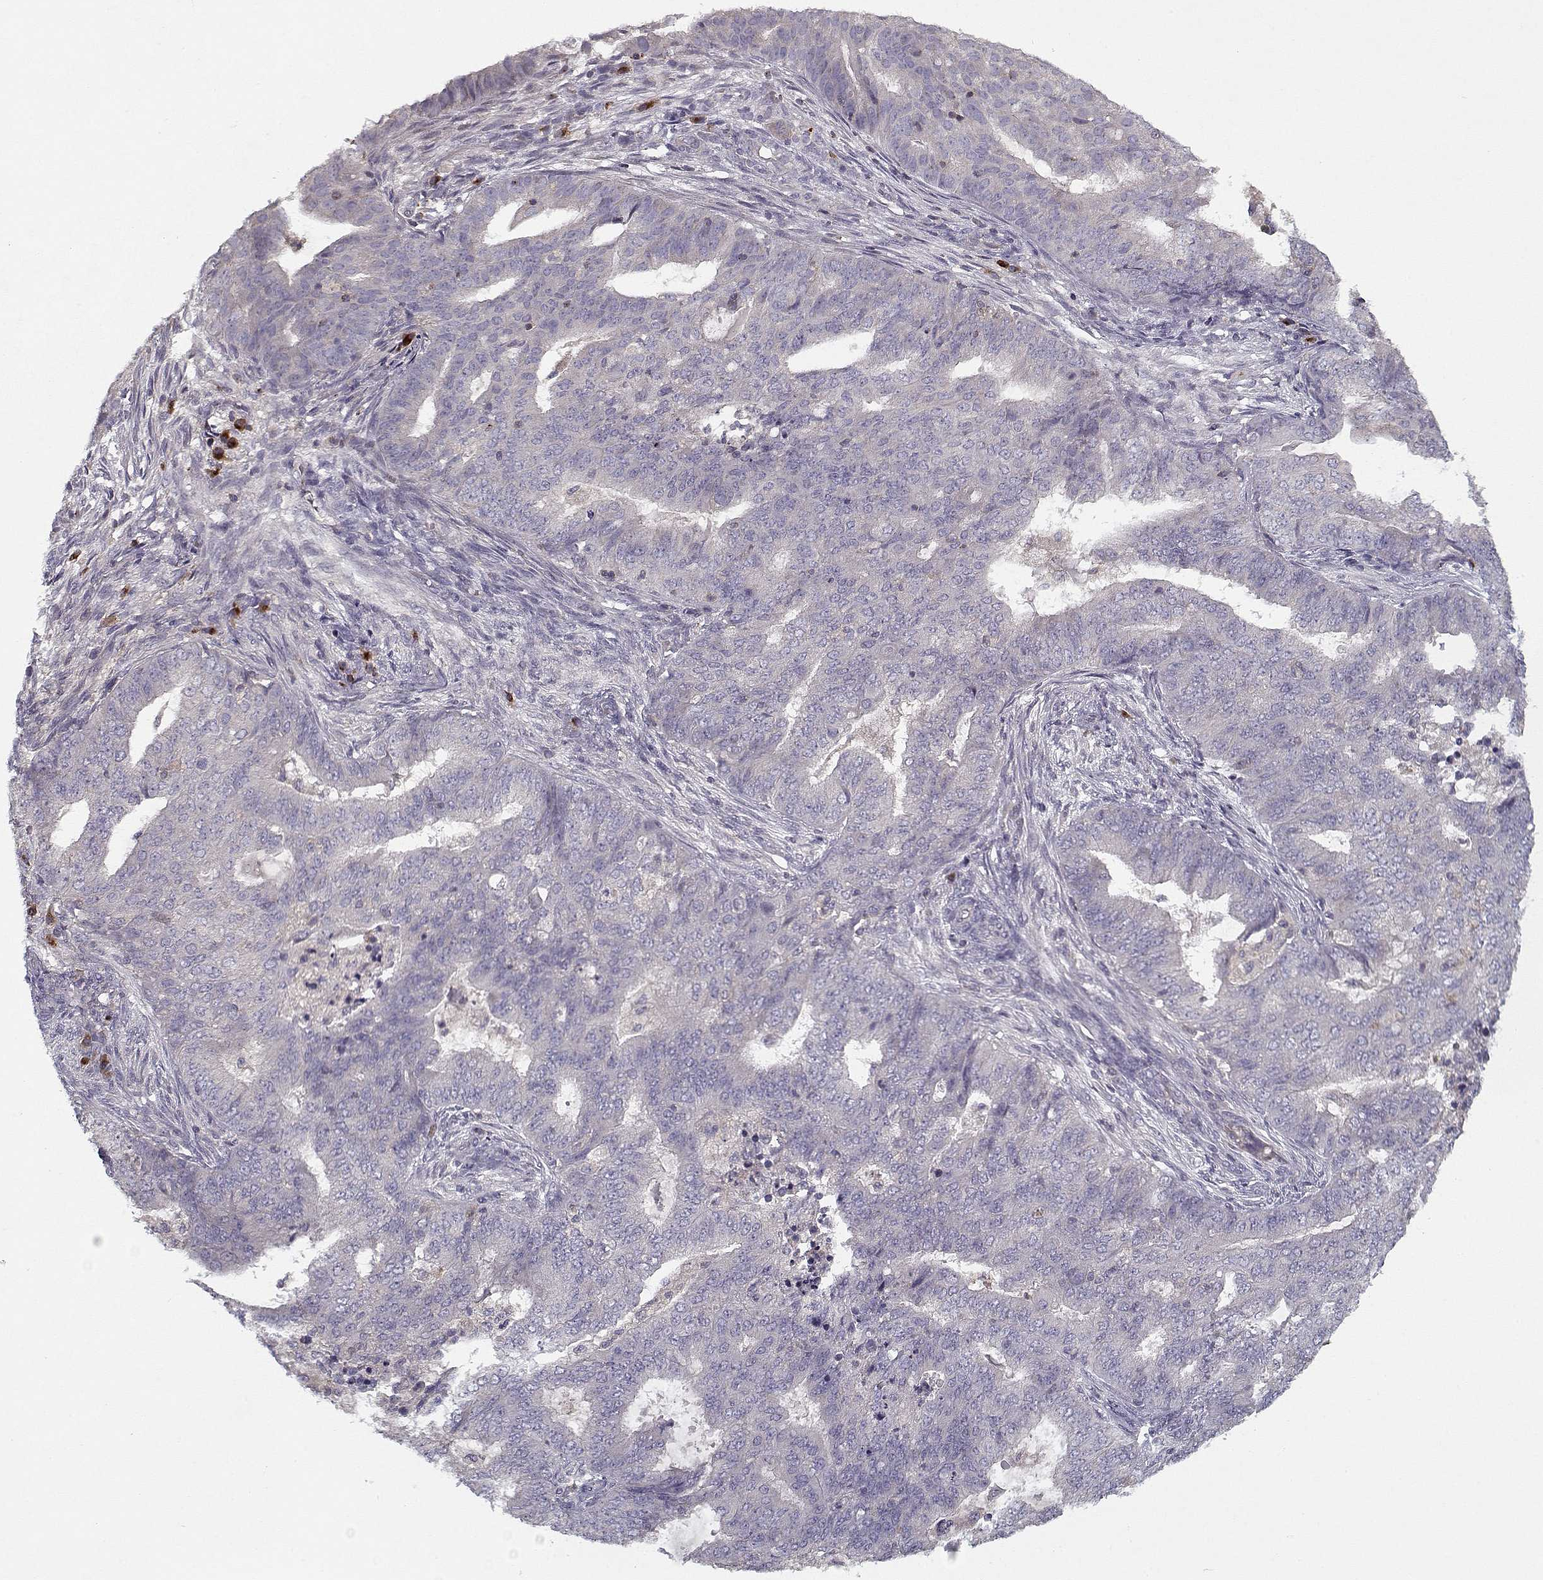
{"staining": {"intensity": "negative", "quantity": "none", "location": "none"}, "tissue": "endometrial cancer", "cell_type": "Tumor cells", "image_type": "cancer", "snomed": [{"axis": "morphology", "description": "Adenocarcinoma, NOS"}, {"axis": "topography", "description": "Endometrium"}], "caption": "Endometrial adenocarcinoma was stained to show a protein in brown. There is no significant expression in tumor cells.", "gene": "UNC13D", "patient": {"sex": "female", "age": 62}}